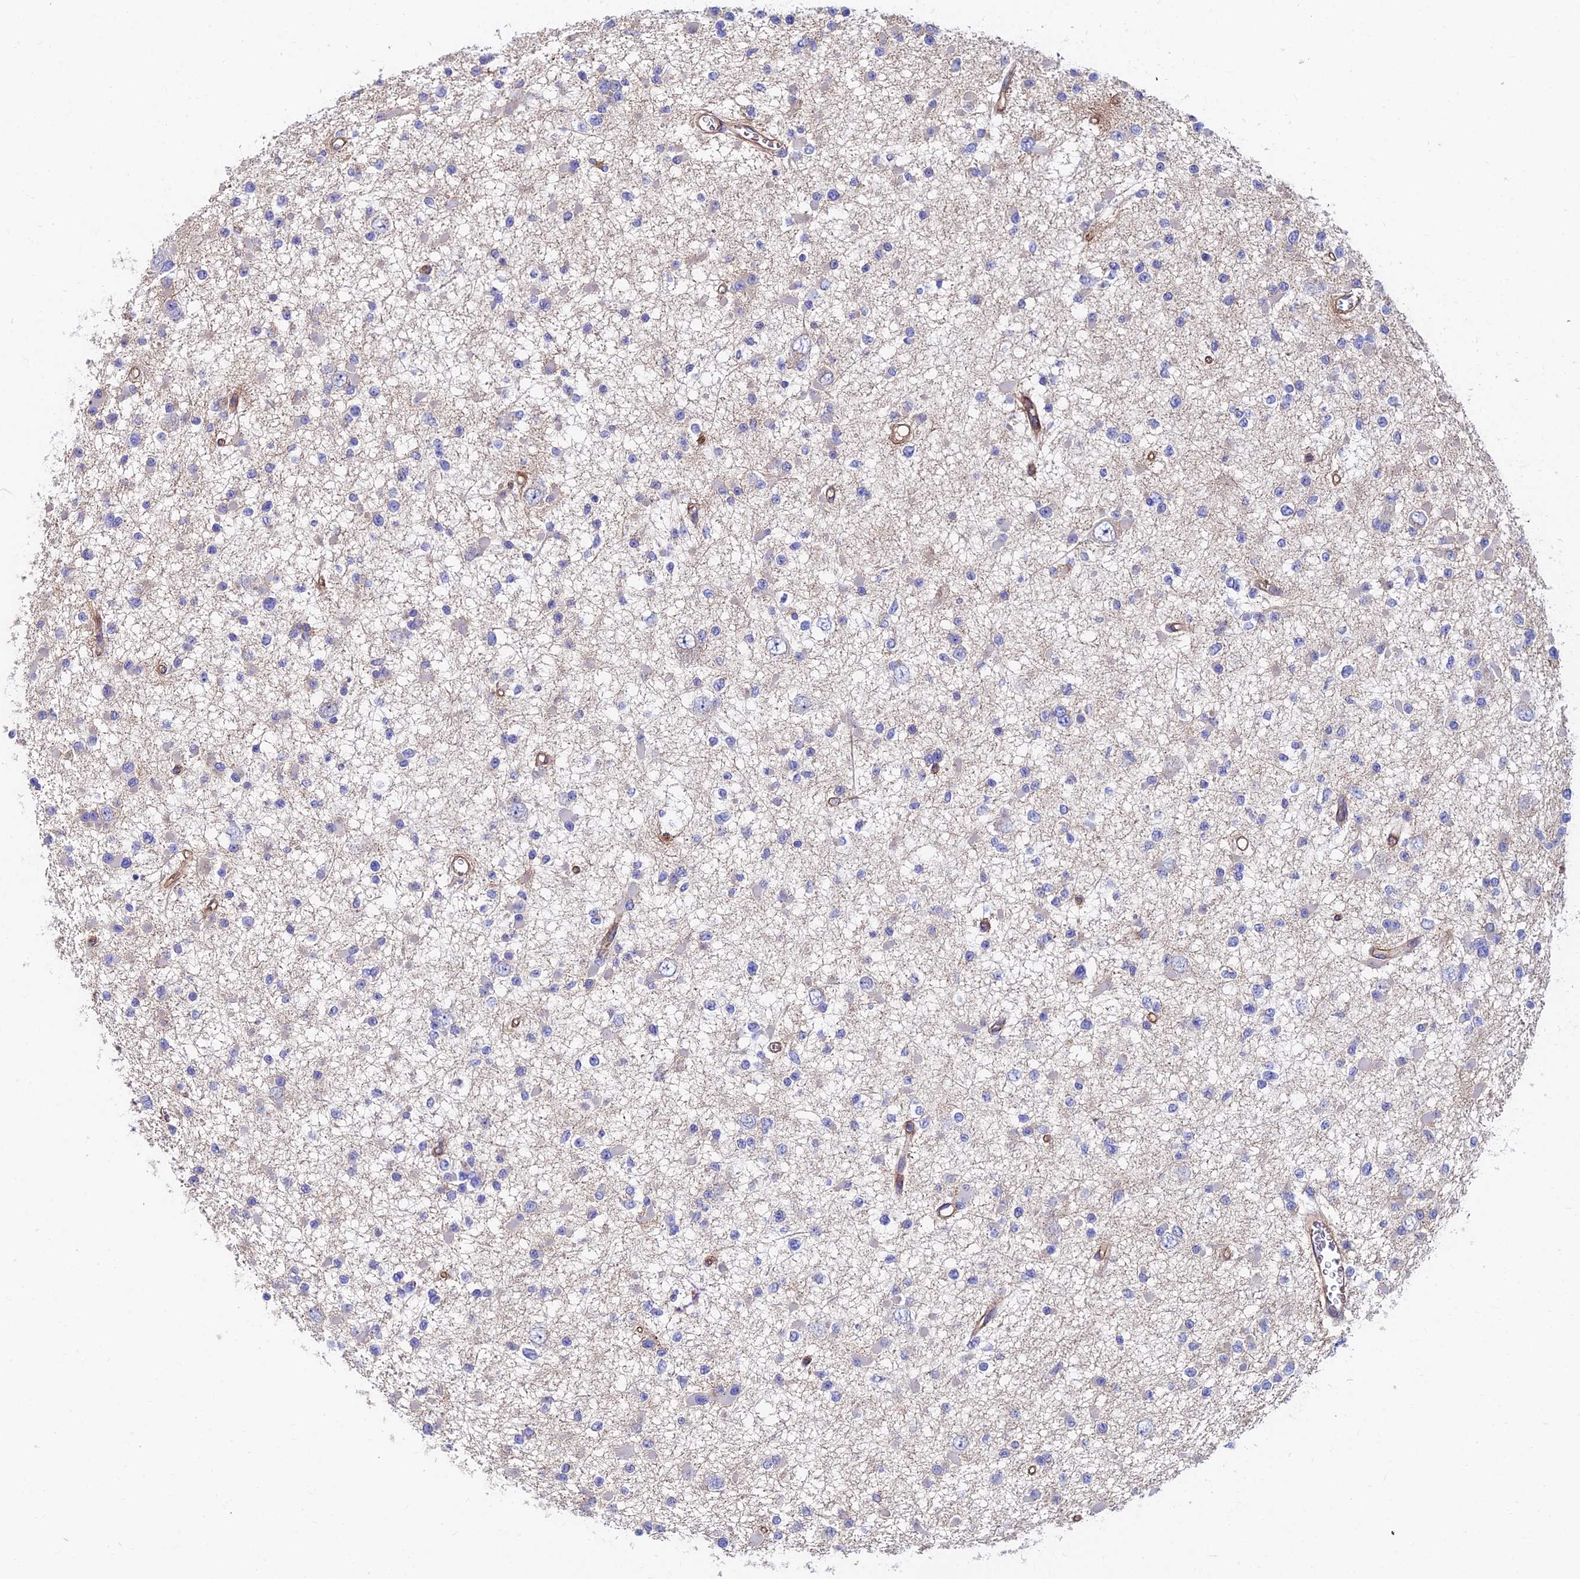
{"staining": {"intensity": "negative", "quantity": "none", "location": "none"}, "tissue": "glioma", "cell_type": "Tumor cells", "image_type": "cancer", "snomed": [{"axis": "morphology", "description": "Glioma, malignant, Low grade"}, {"axis": "topography", "description": "Brain"}], "caption": "Glioma stained for a protein using immunohistochemistry (IHC) exhibits no expression tumor cells.", "gene": "ADGRF3", "patient": {"sex": "female", "age": 22}}